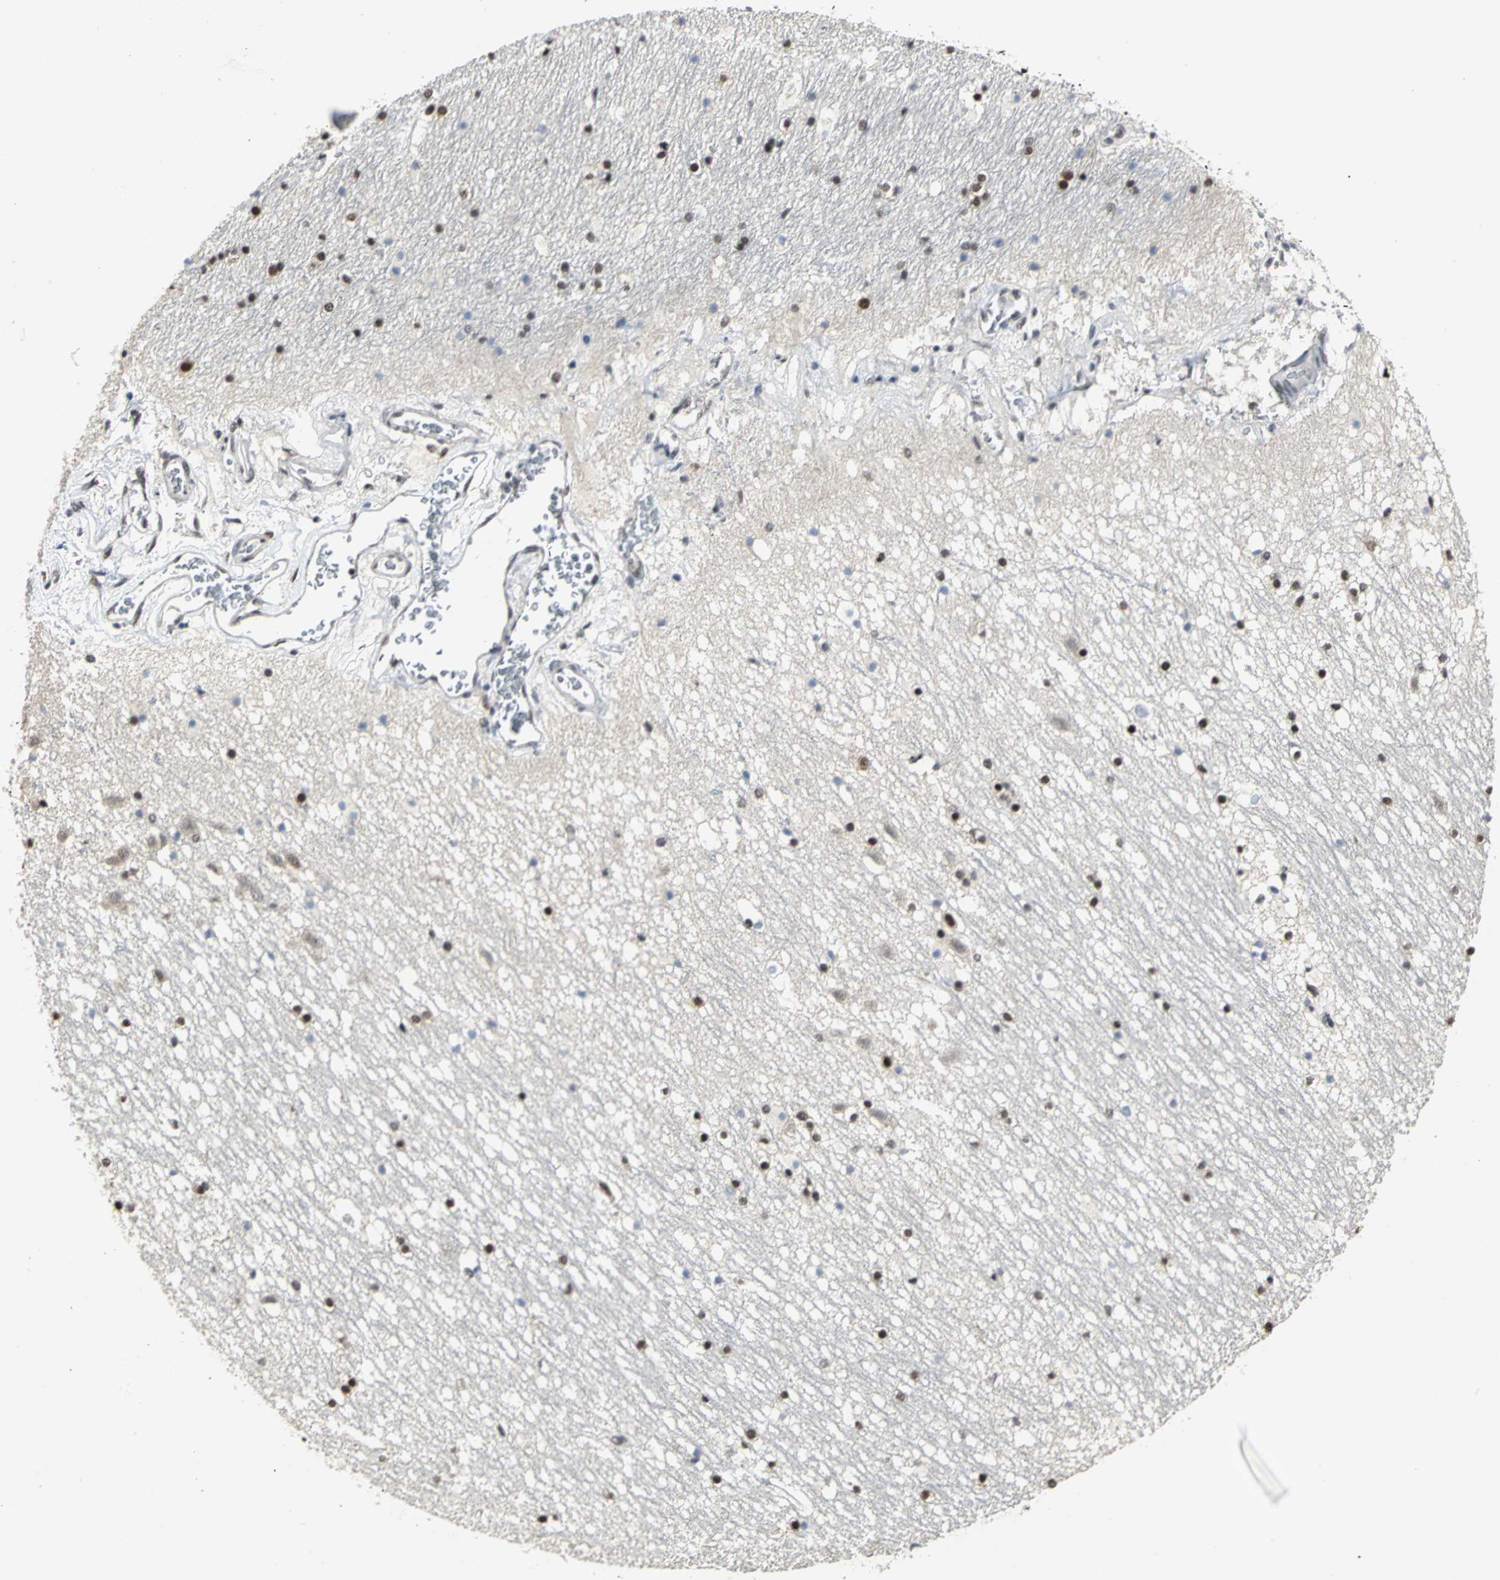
{"staining": {"intensity": "strong", "quantity": ">75%", "location": "nuclear"}, "tissue": "hippocampus", "cell_type": "Glial cells", "image_type": "normal", "snomed": [{"axis": "morphology", "description": "Normal tissue, NOS"}, {"axis": "topography", "description": "Hippocampus"}], "caption": "Glial cells show strong nuclear staining in about >75% of cells in unremarkable hippocampus. (DAB IHC, brown staining for protein, blue staining for nuclei).", "gene": "CCDC88C", "patient": {"sex": "male", "age": 45}}